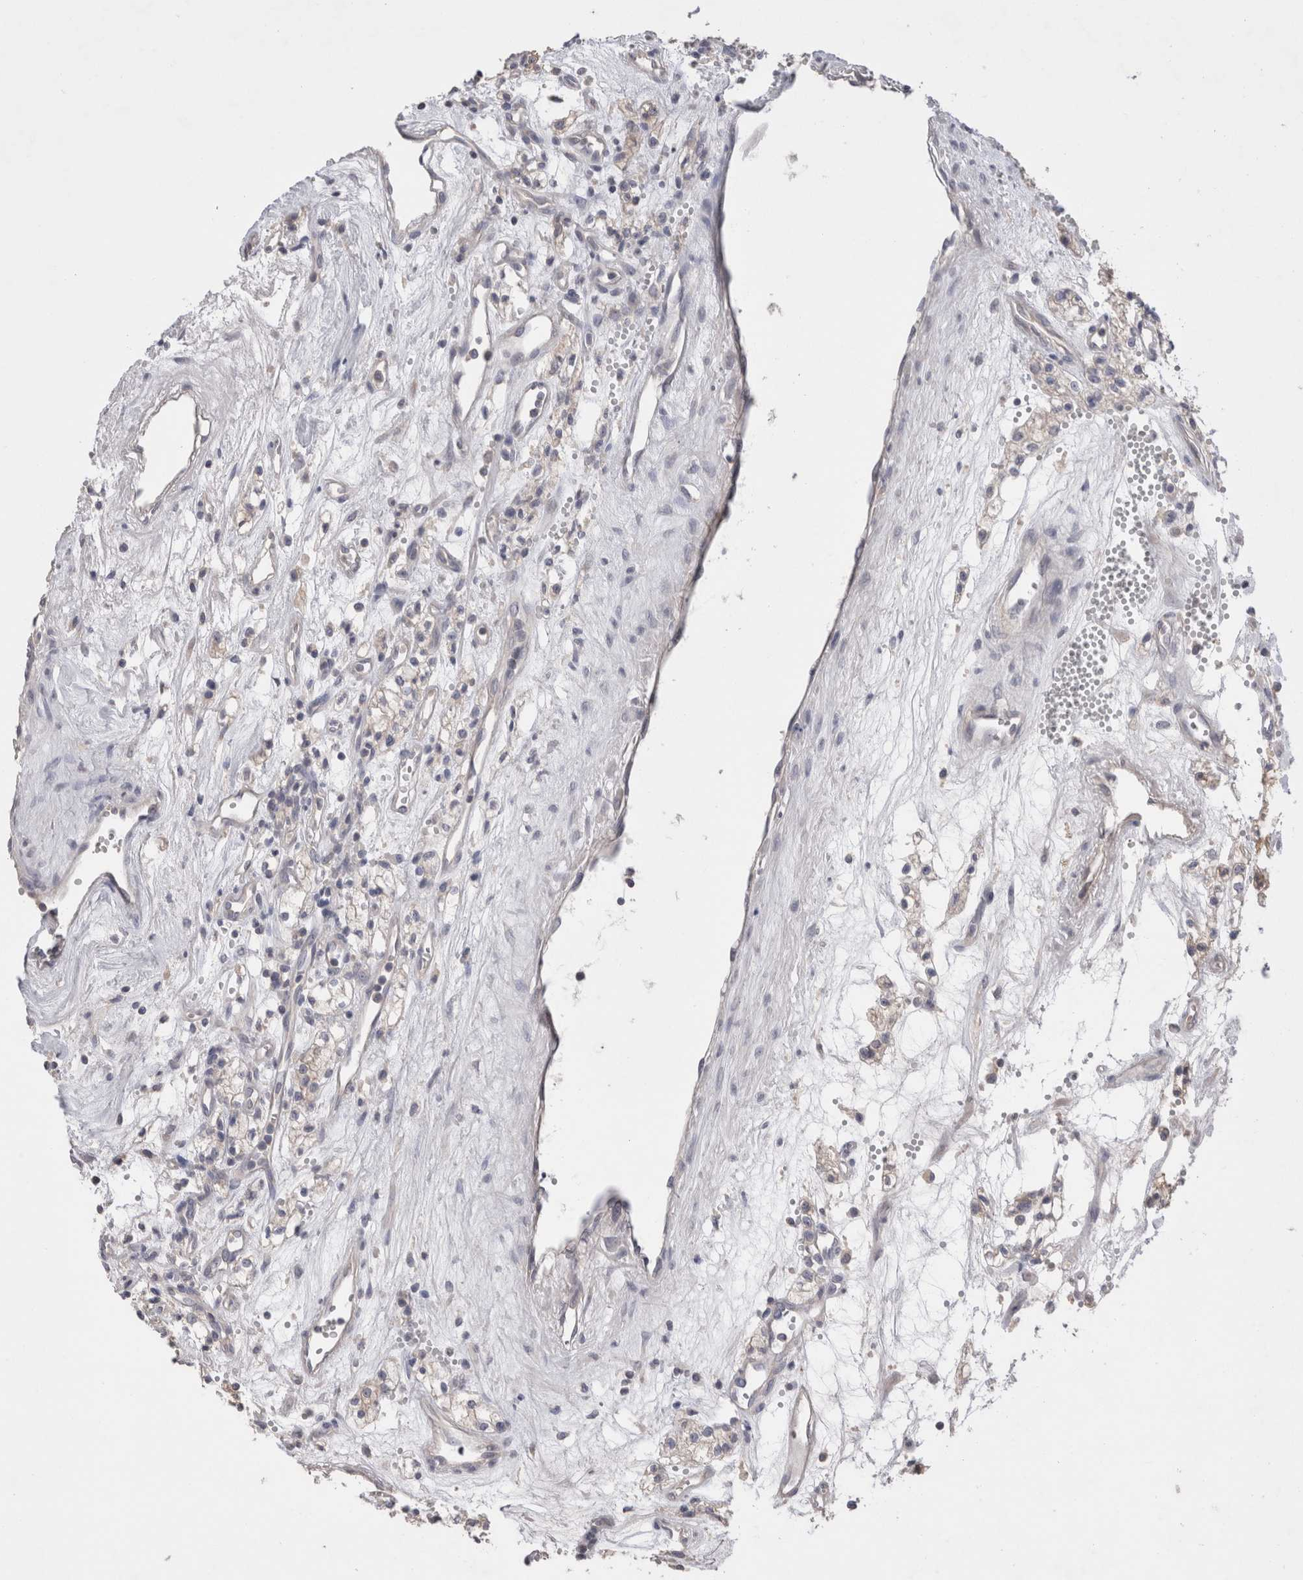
{"staining": {"intensity": "negative", "quantity": "none", "location": "none"}, "tissue": "renal cancer", "cell_type": "Tumor cells", "image_type": "cancer", "snomed": [{"axis": "morphology", "description": "Adenocarcinoma, NOS"}, {"axis": "topography", "description": "Kidney"}], "caption": "A micrograph of renal cancer (adenocarcinoma) stained for a protein shows no brown staining in tumor cells. (DAB immunohistochemistry visualized using brightfield microscopy, high magnification).", "gene": "OTOR", "patient": {"sex": "male", "age": 59}}